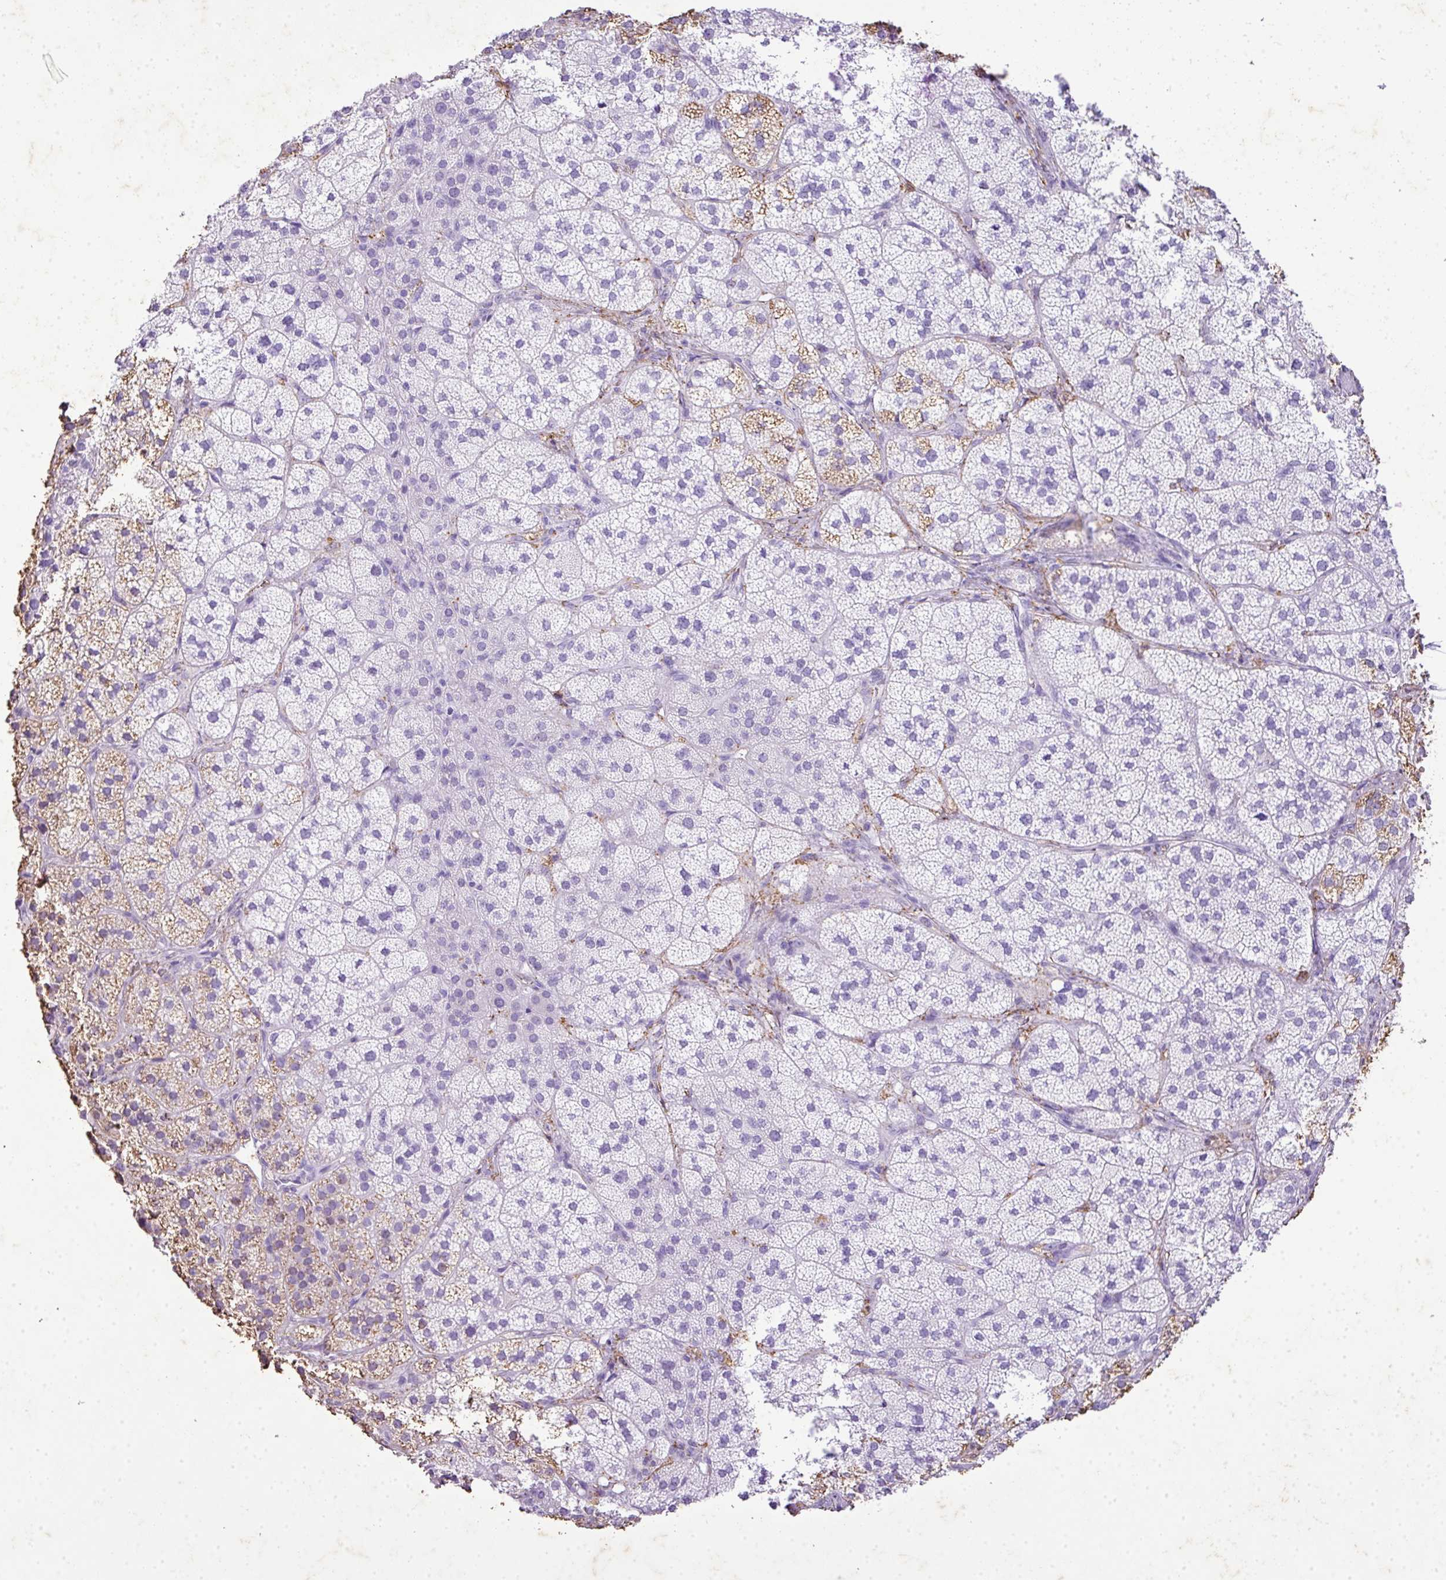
{"staining": {"intensity": "moderate", "quantity": "<25%", "location": "cytoplasmic/membranous"}, "tissue": "adrenal gland", "cell_type": "Glandular cells", "image_type": "normal", "snomed": [{"axis": "morphology", "description": "Normal tissue, NOS"}, {"axis": "topography", "description": "Adrenal gland"}], "caption": "Adrenal gland stained with DAB (3,3'-diaminobenzidine) immunohistochemistry (IHC) shows low levels of moderate cytoplasmic/membranous expression in approximately <25% of glandular cells.", "gene": "KCNJ11", "patient": {"sex": "female", "age": 58}}